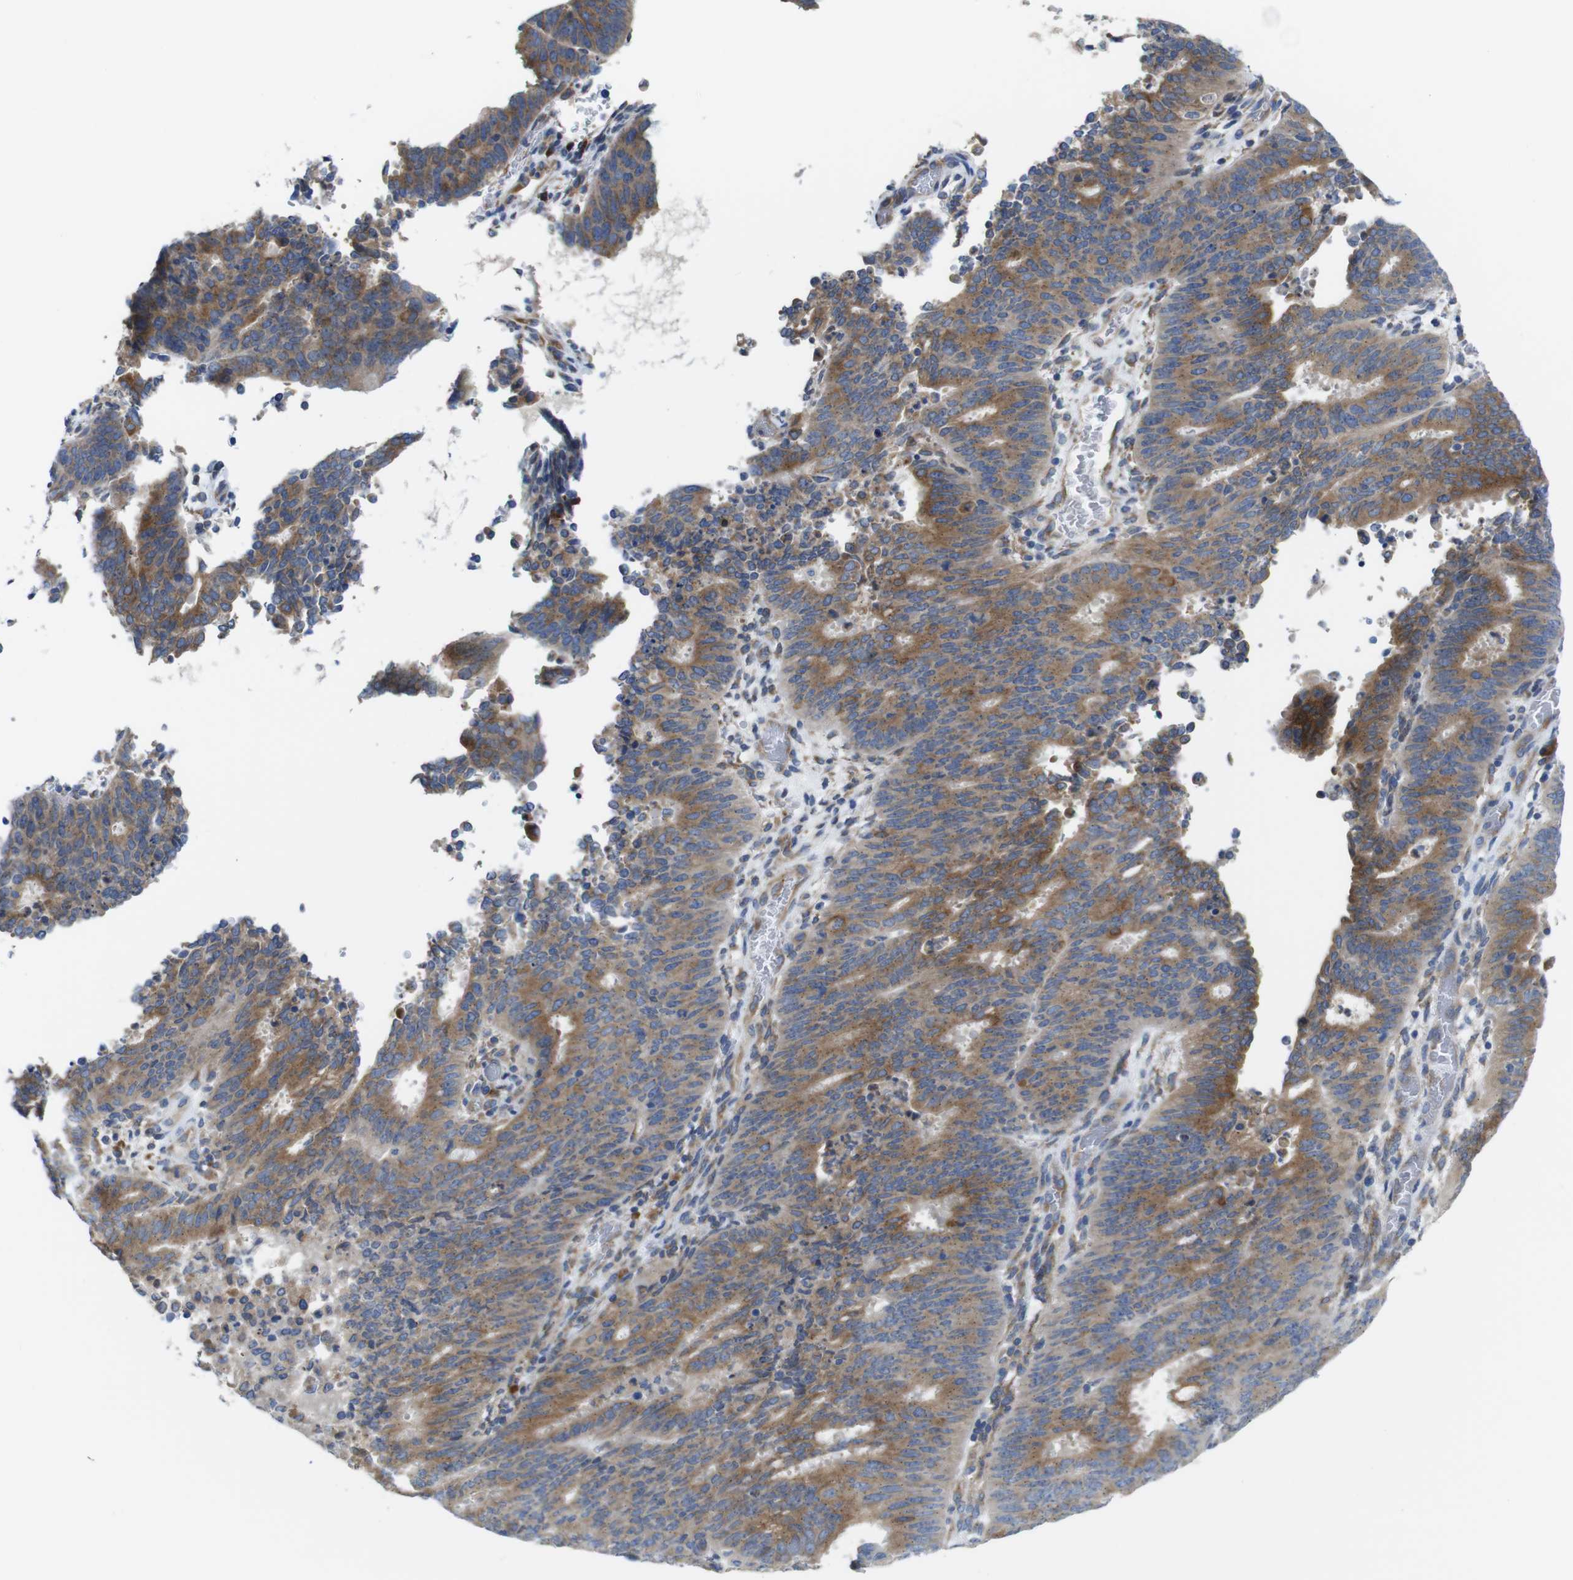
{"staining": {"intensity": "moderate", "quantity": ">75%", "location": "cytoplasmic/membranous"}, "tissue": "cervical cancer", "cell_type": "Tumor cells", "image_type": "cancer", "snomed": [{"axis": "morphology", "description": "Adenocarcinoma, NOS"}, {"axis": "topography", "description": "Cervix"}], "caption": "A micrograph showing moderate cytoplasmic/membranous expression in about >75% of tumor cells in cervical cancer (adenocarcinoma), as visualized by brown immunohistochemical staining.", "gene": "DDRGK1", "patient": {"sex": "female", "age": 44}}